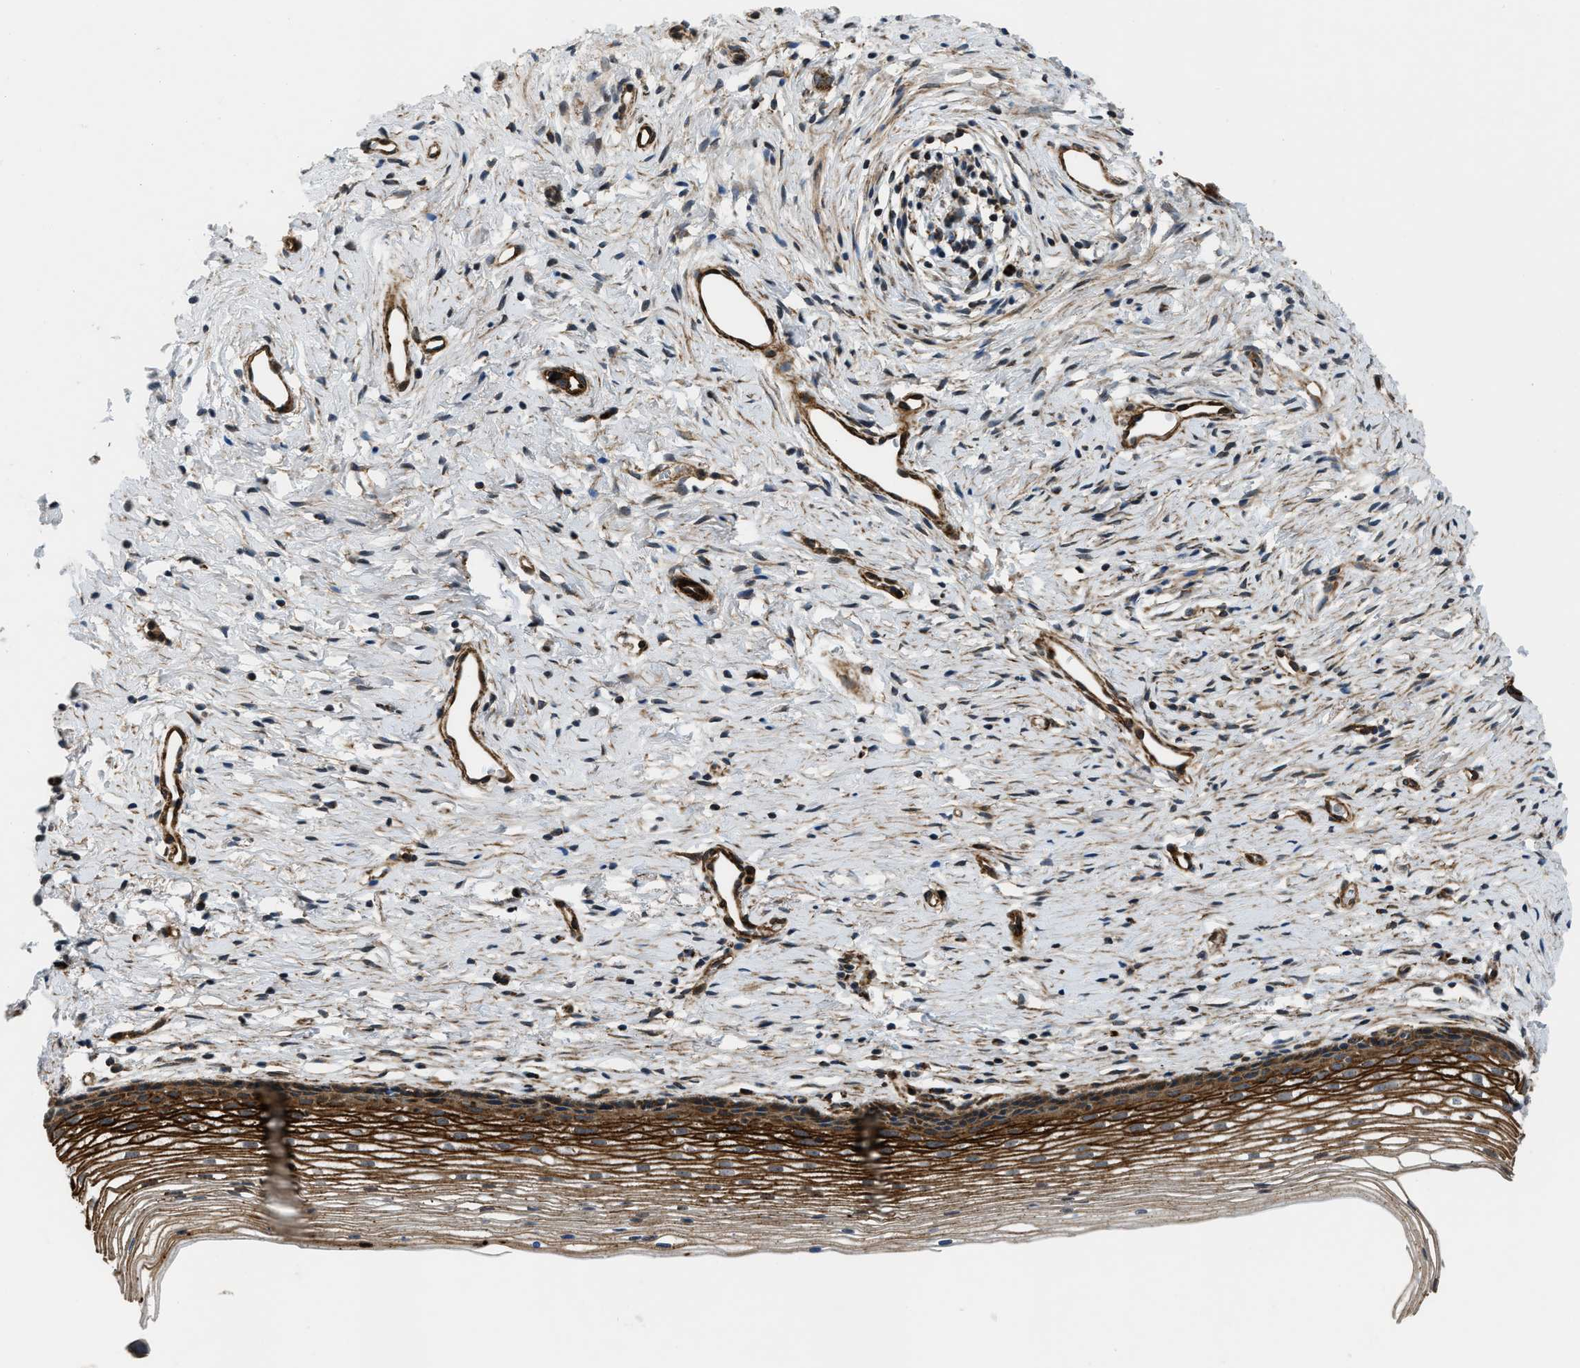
{"staining": {"intensity": "strong", "quantity": ">75%", "location": "cytoplasmic/membranous"}, "tissue": "cervix", "cell_type": "Glandular cells", "image_type": "normal", "snomed": [{"axis": "morphology", "description": "Normal tissue, NOS"}, {"axis": "topography", "description": "Cervix"}], "caption": "Protein staining demonstrates strong cytoplasmic/membranous staining in about >75% of glandular cells in benign cervix.", "gene": "GSDME", "patient": {"sex": "female", "age": 77}}